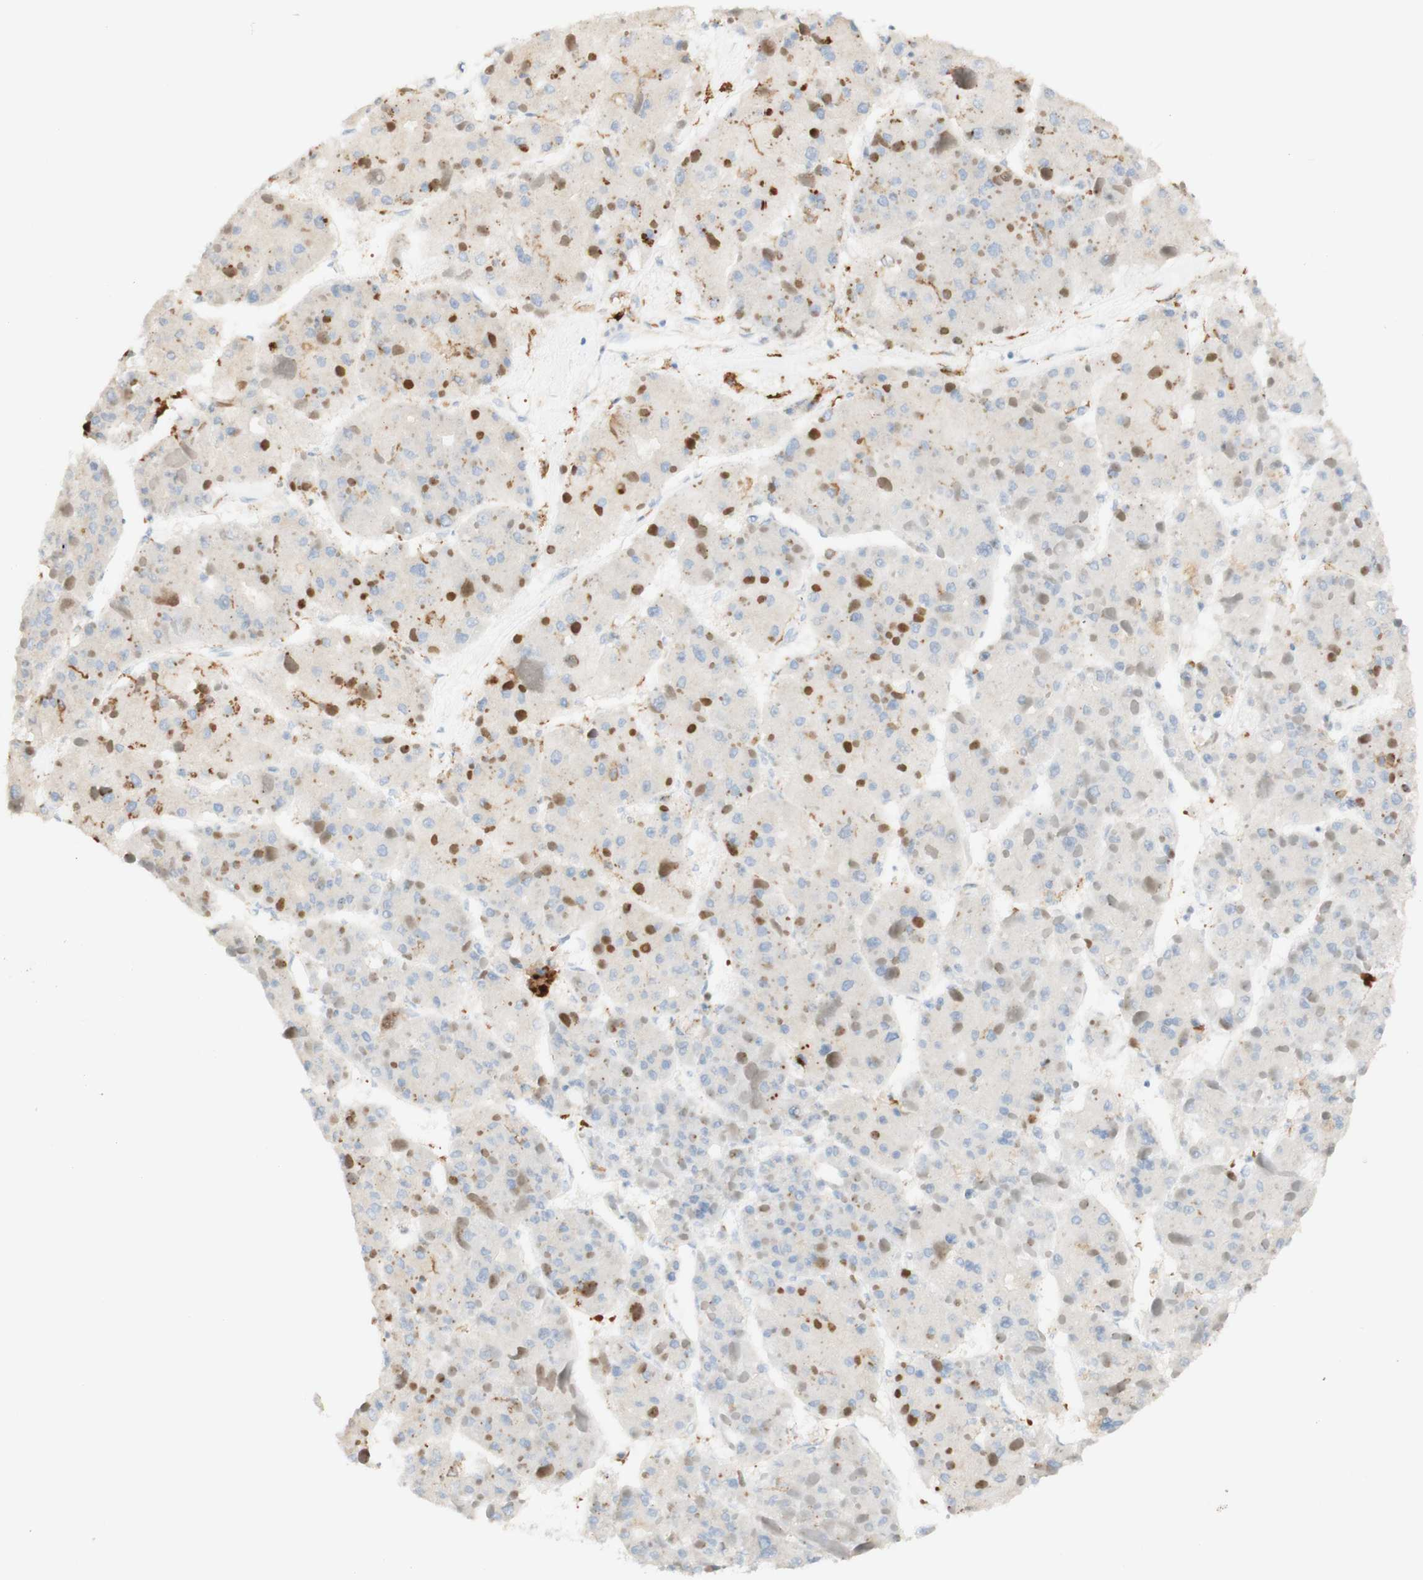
{"staining": {"intensity": "negative", "quantity": "none", "location": "none"}, "tissue": "liver cancer", "cell_type": "Tumor cells", "image_type": "cancer", "snomed": [{"axis": "morphology", "description": "Carcinoma, Hepatocellular, NOS"}, {"axis": "topography", "description": "Liver"}], "caption": "Histopathology image shows no protein staining in tumor cells of liver cancer (hepatocellular carcinoma) tissue.", "gene": "FCGRT", "patient": {"sex": "female", "age": 73}}